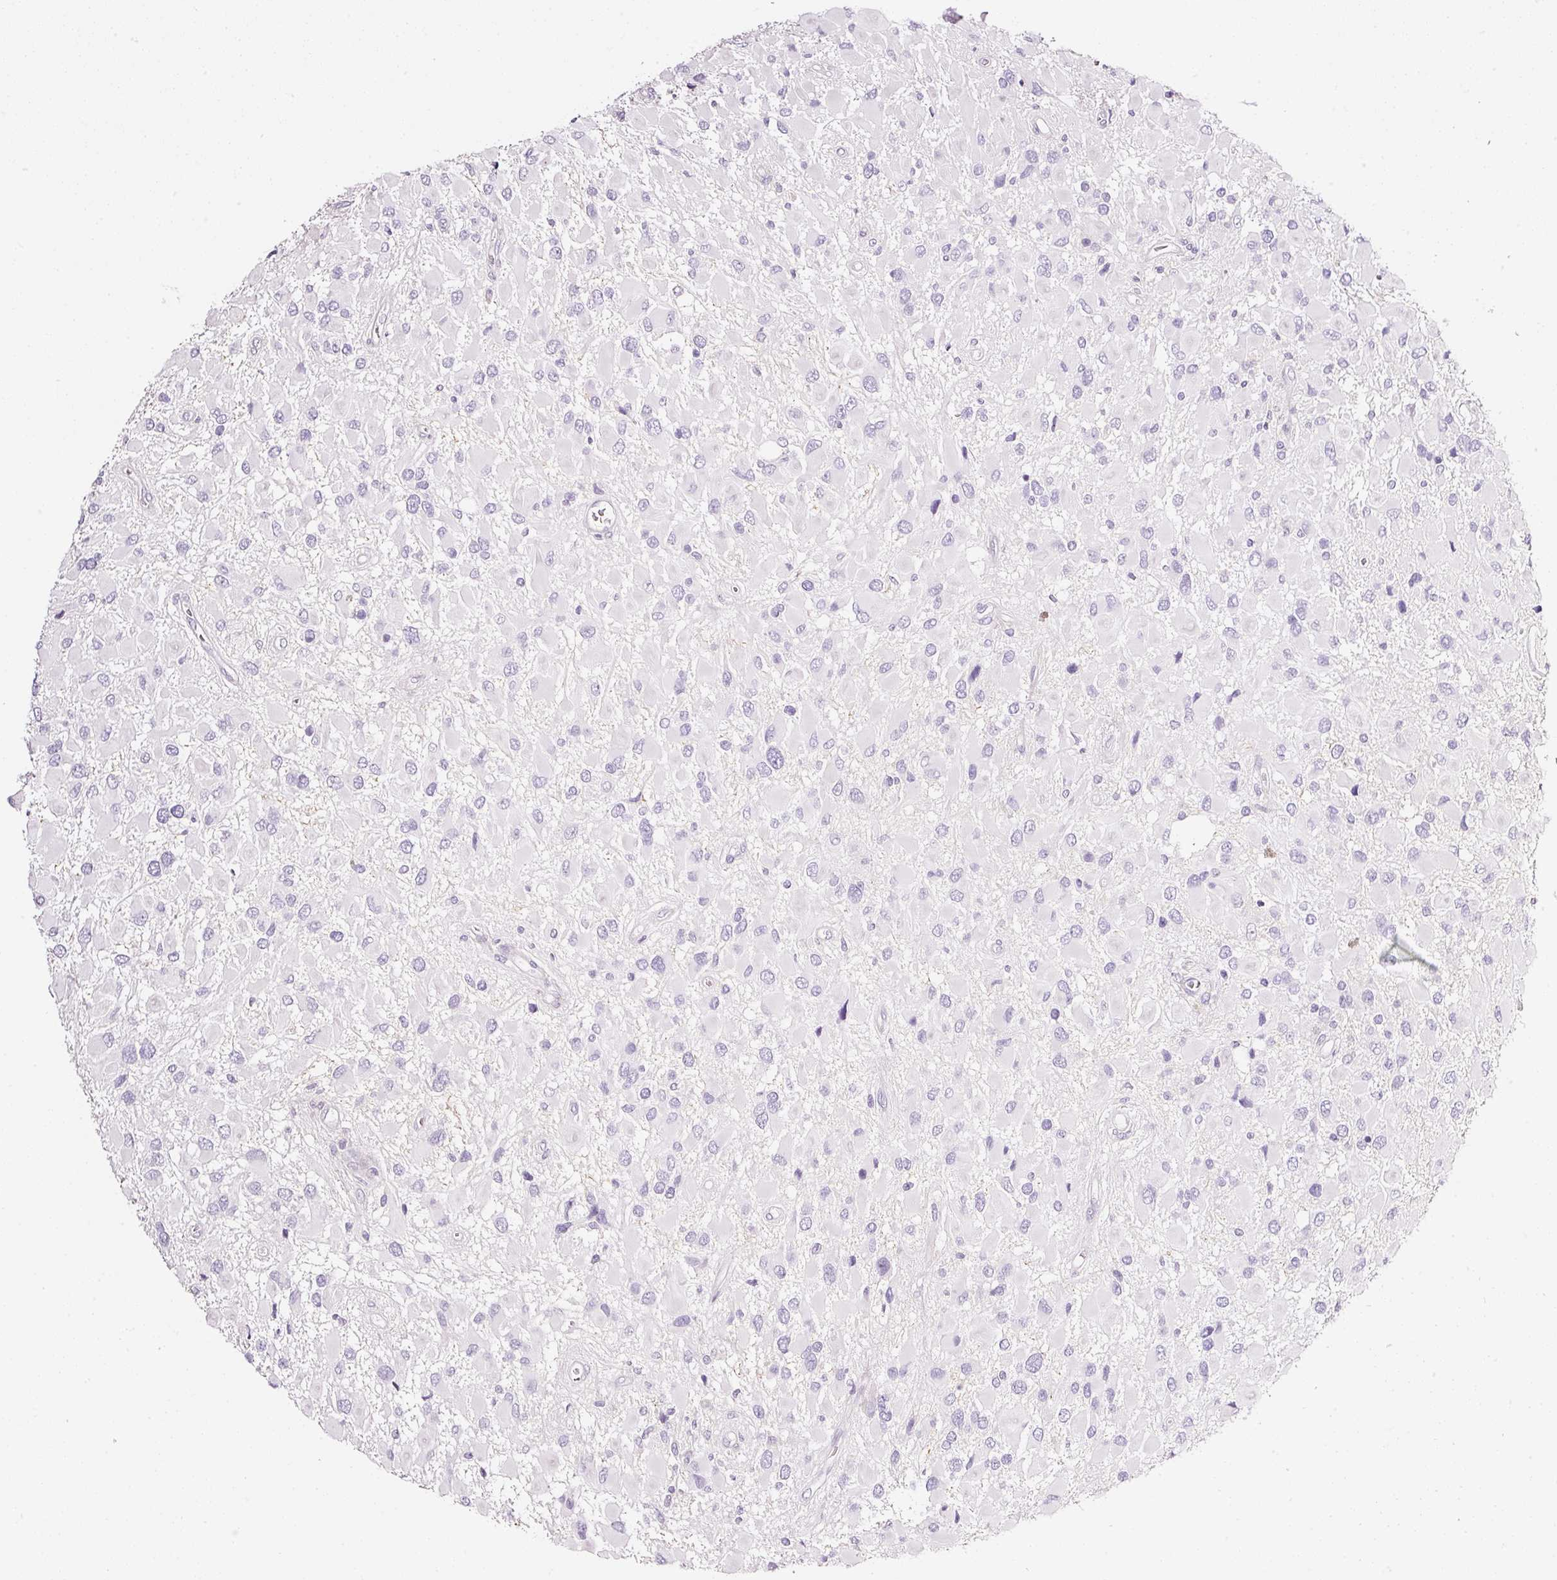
{"staining": {"intensity": "negative", "quantity": "none", "location": "none"}, "tissue": "glioma", "cell_type": "Tumor cells", "image_type": "cancer", "snomed": [{"axis": "morphology", "description": "Glioma, malignant, High grade"}, {"axis": "topography", "description": "Brain"}], "caption": "This is an IHC histopathology image of human glioma. There is no expression in tumor cells.", "gene": "CYB561A3", "patient": {"sex": "male", "age": 53}}